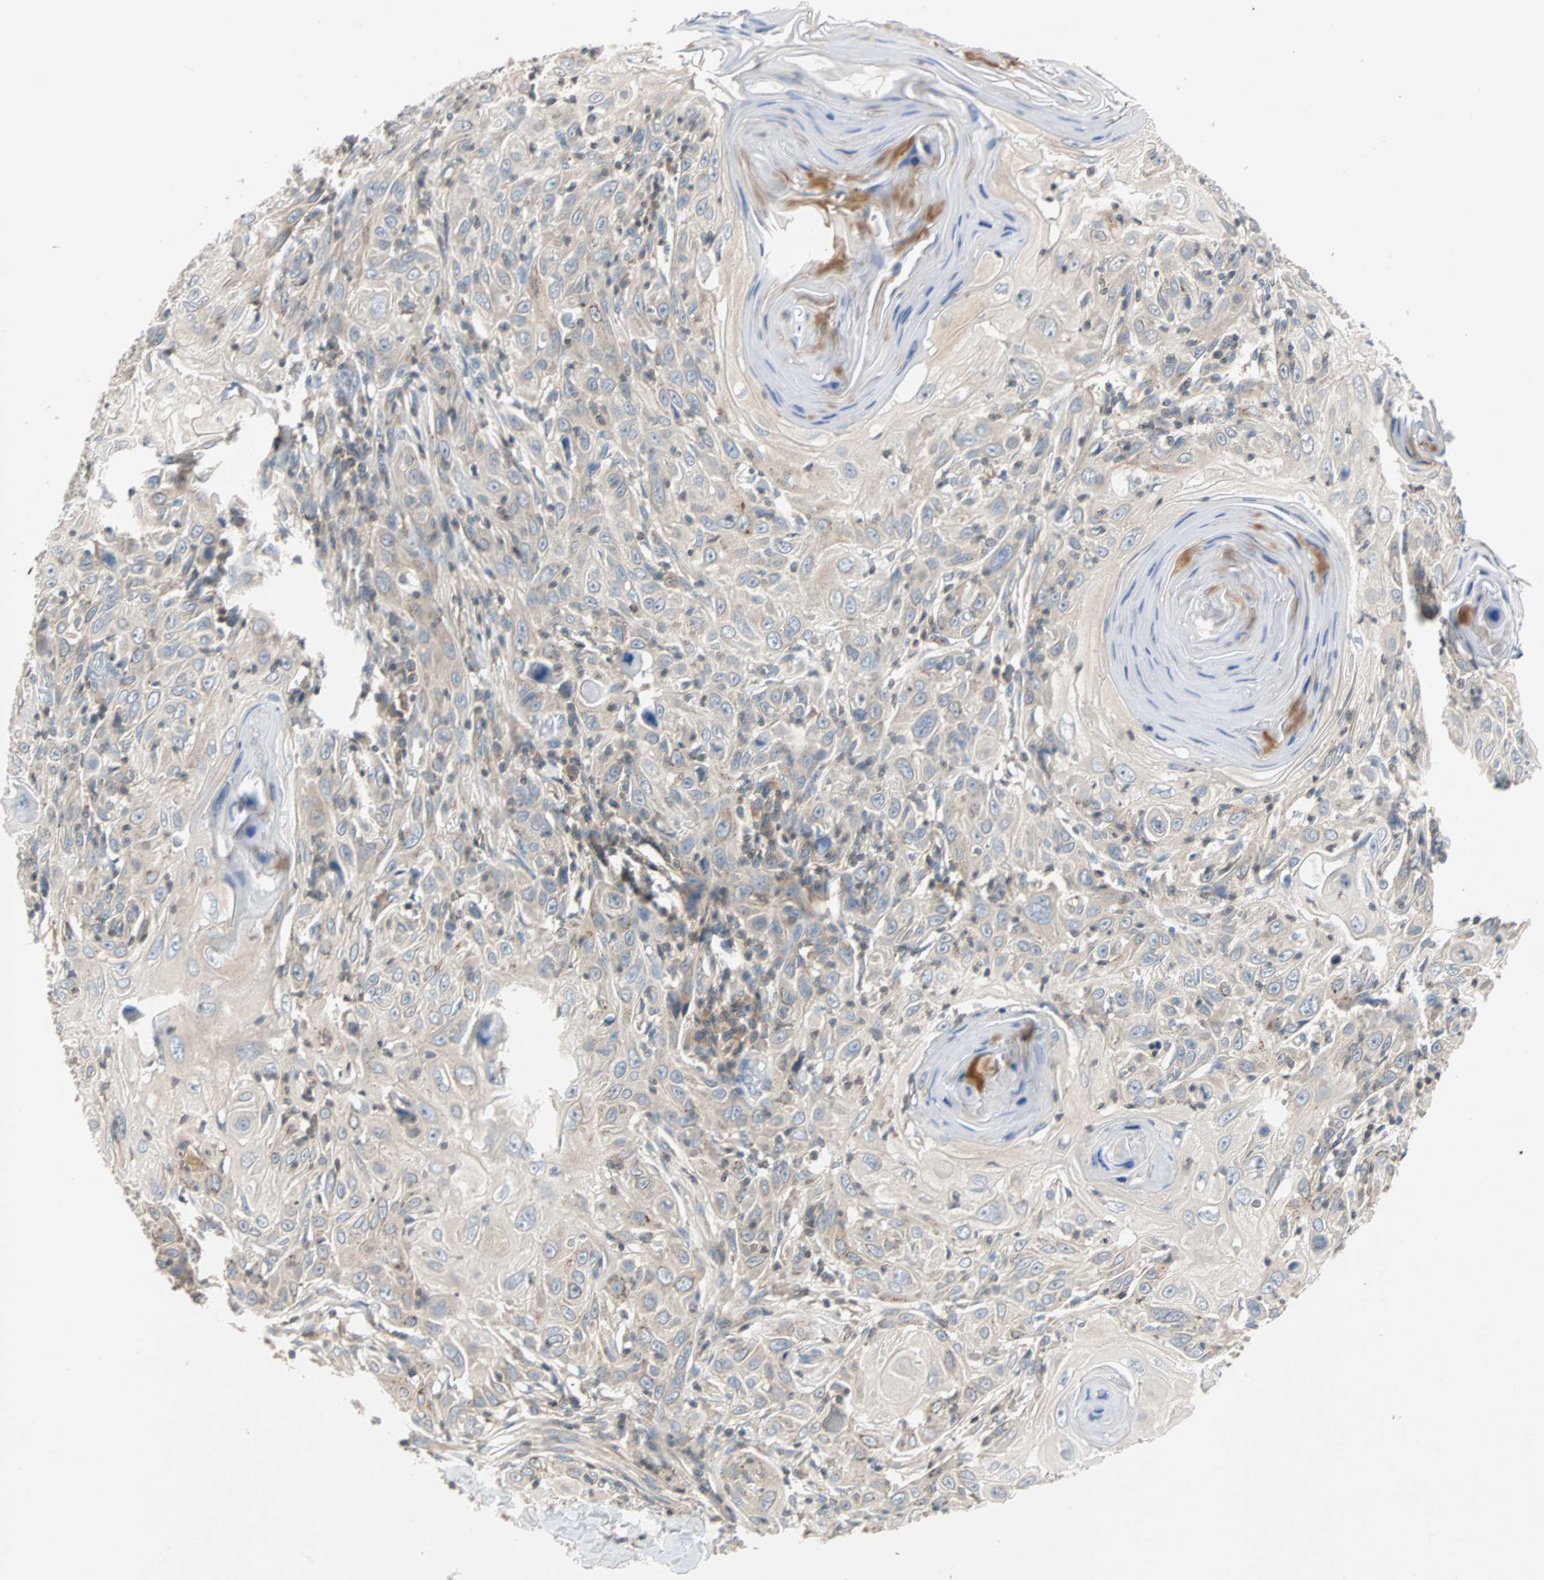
{"staining": {"intensity": "negative", "quantity": "none", "location": "none"}, "tissue": "skin cancer", "cell_type": "Tumor cells", "image_type": "cancer", "snomed": [{"axis": "morphology", "description": "Squamous cell carcinoma, NOS"}, {"axis": "topography", "description": "Skin"}], "caption": "Immunohistochemistry (IHC) of skin cancer (squamous cell carcinoma) shows no expression in tumor cells.", "gene": "MAP4K1", "patient": {"sex": "female", "age": 88}}